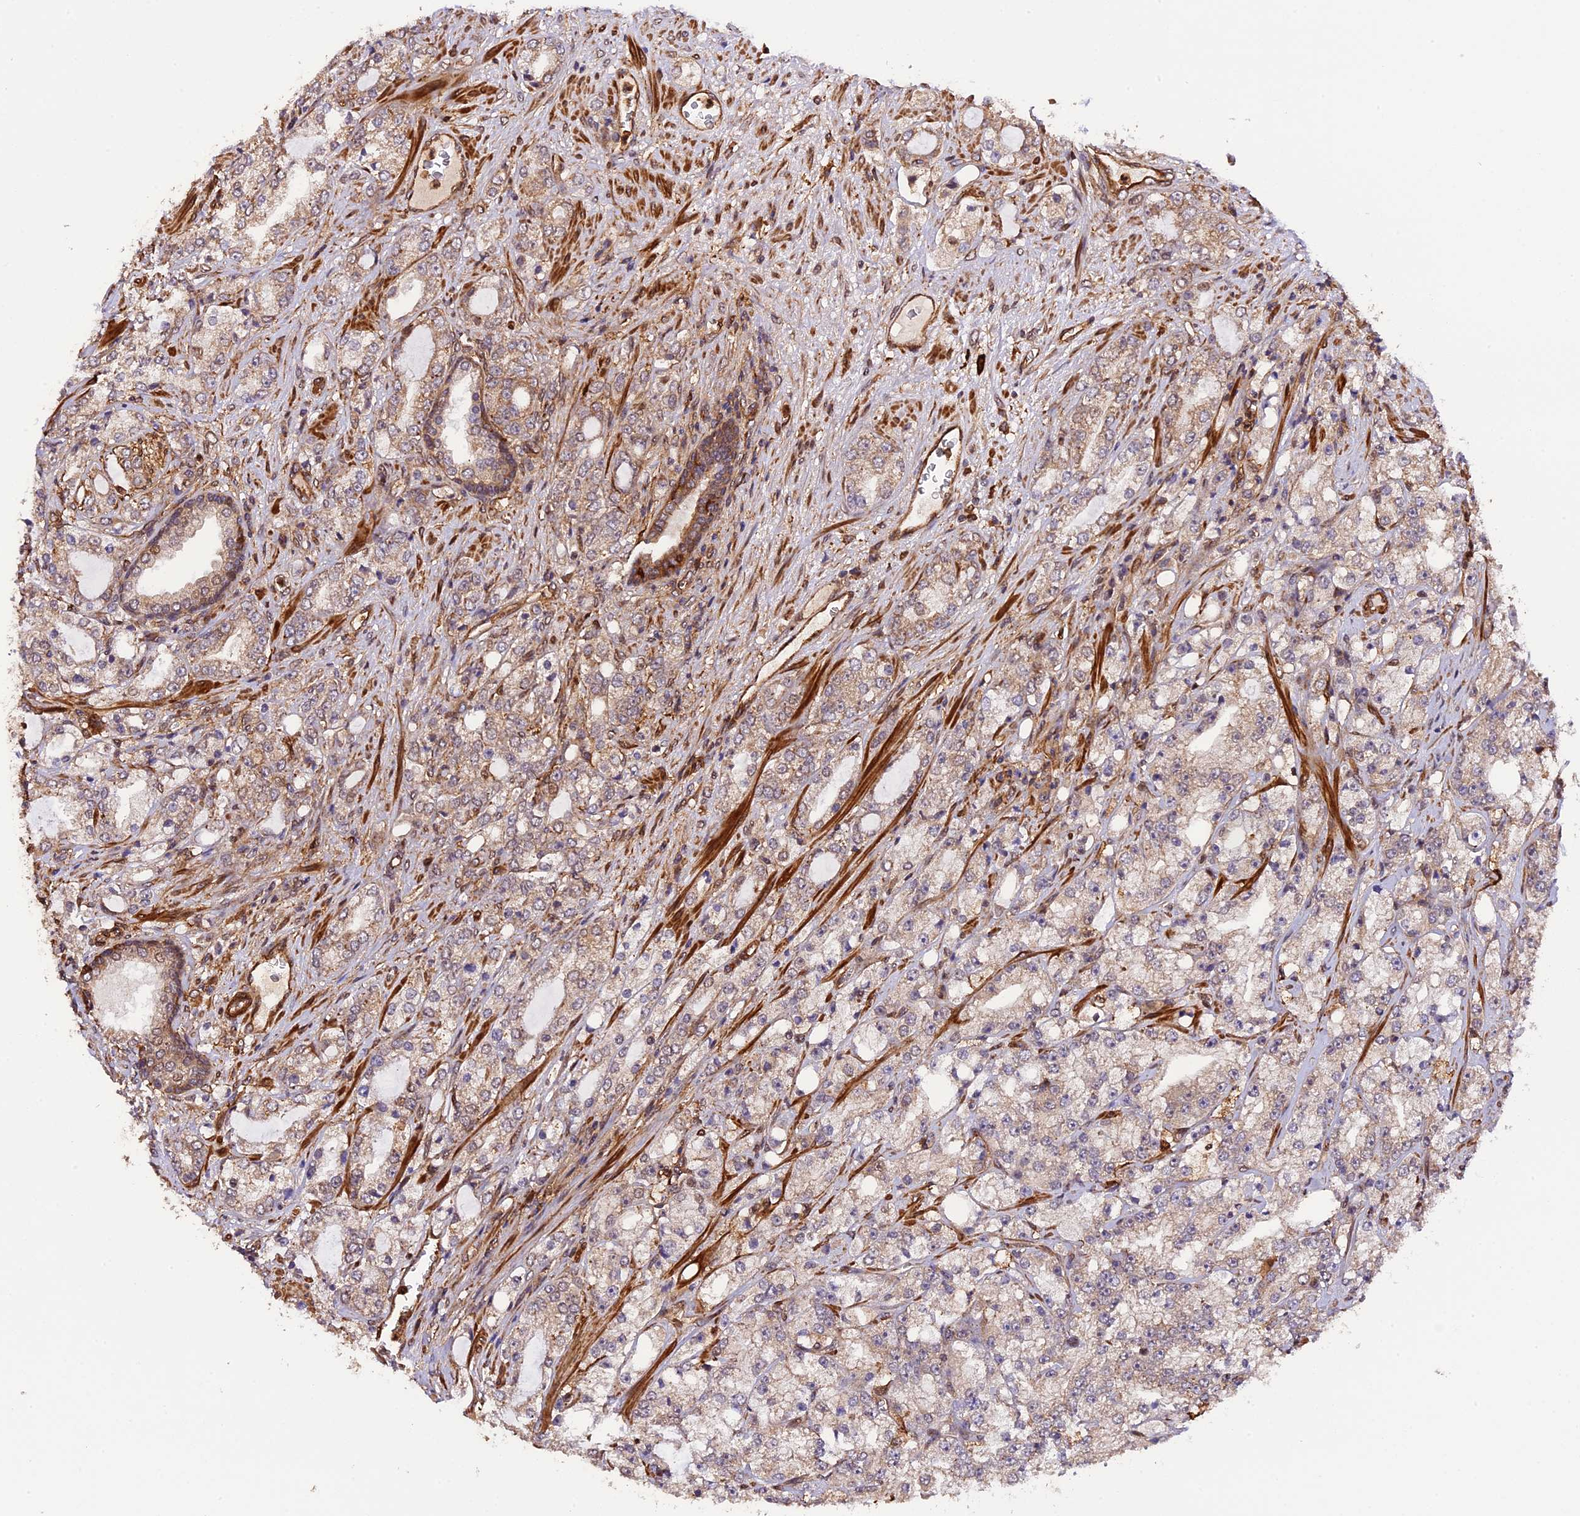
{"staining": {"intensity": "moderate", "quantity": "<25%", "location": "cytoplasmic/membranous"}, "tissue": "prostate cancer", "cell_type": "Tumor cells", "image_type": "cancer", "snomed": [{"axis": "morphology", "description": "Adenocarcinoma, High grade"}, {"axis": "topography", "description": "Prostate"}], "caption": "Protein staining by immunohistochemistry displays moderate cytoplasmic/membranous staining in approximately <25% of tumor cells in prostate cancer (adenocarcinoma (high-grade)).", "gene": "HERPUD1", "patient": {"sex": "male", "age": 64}}